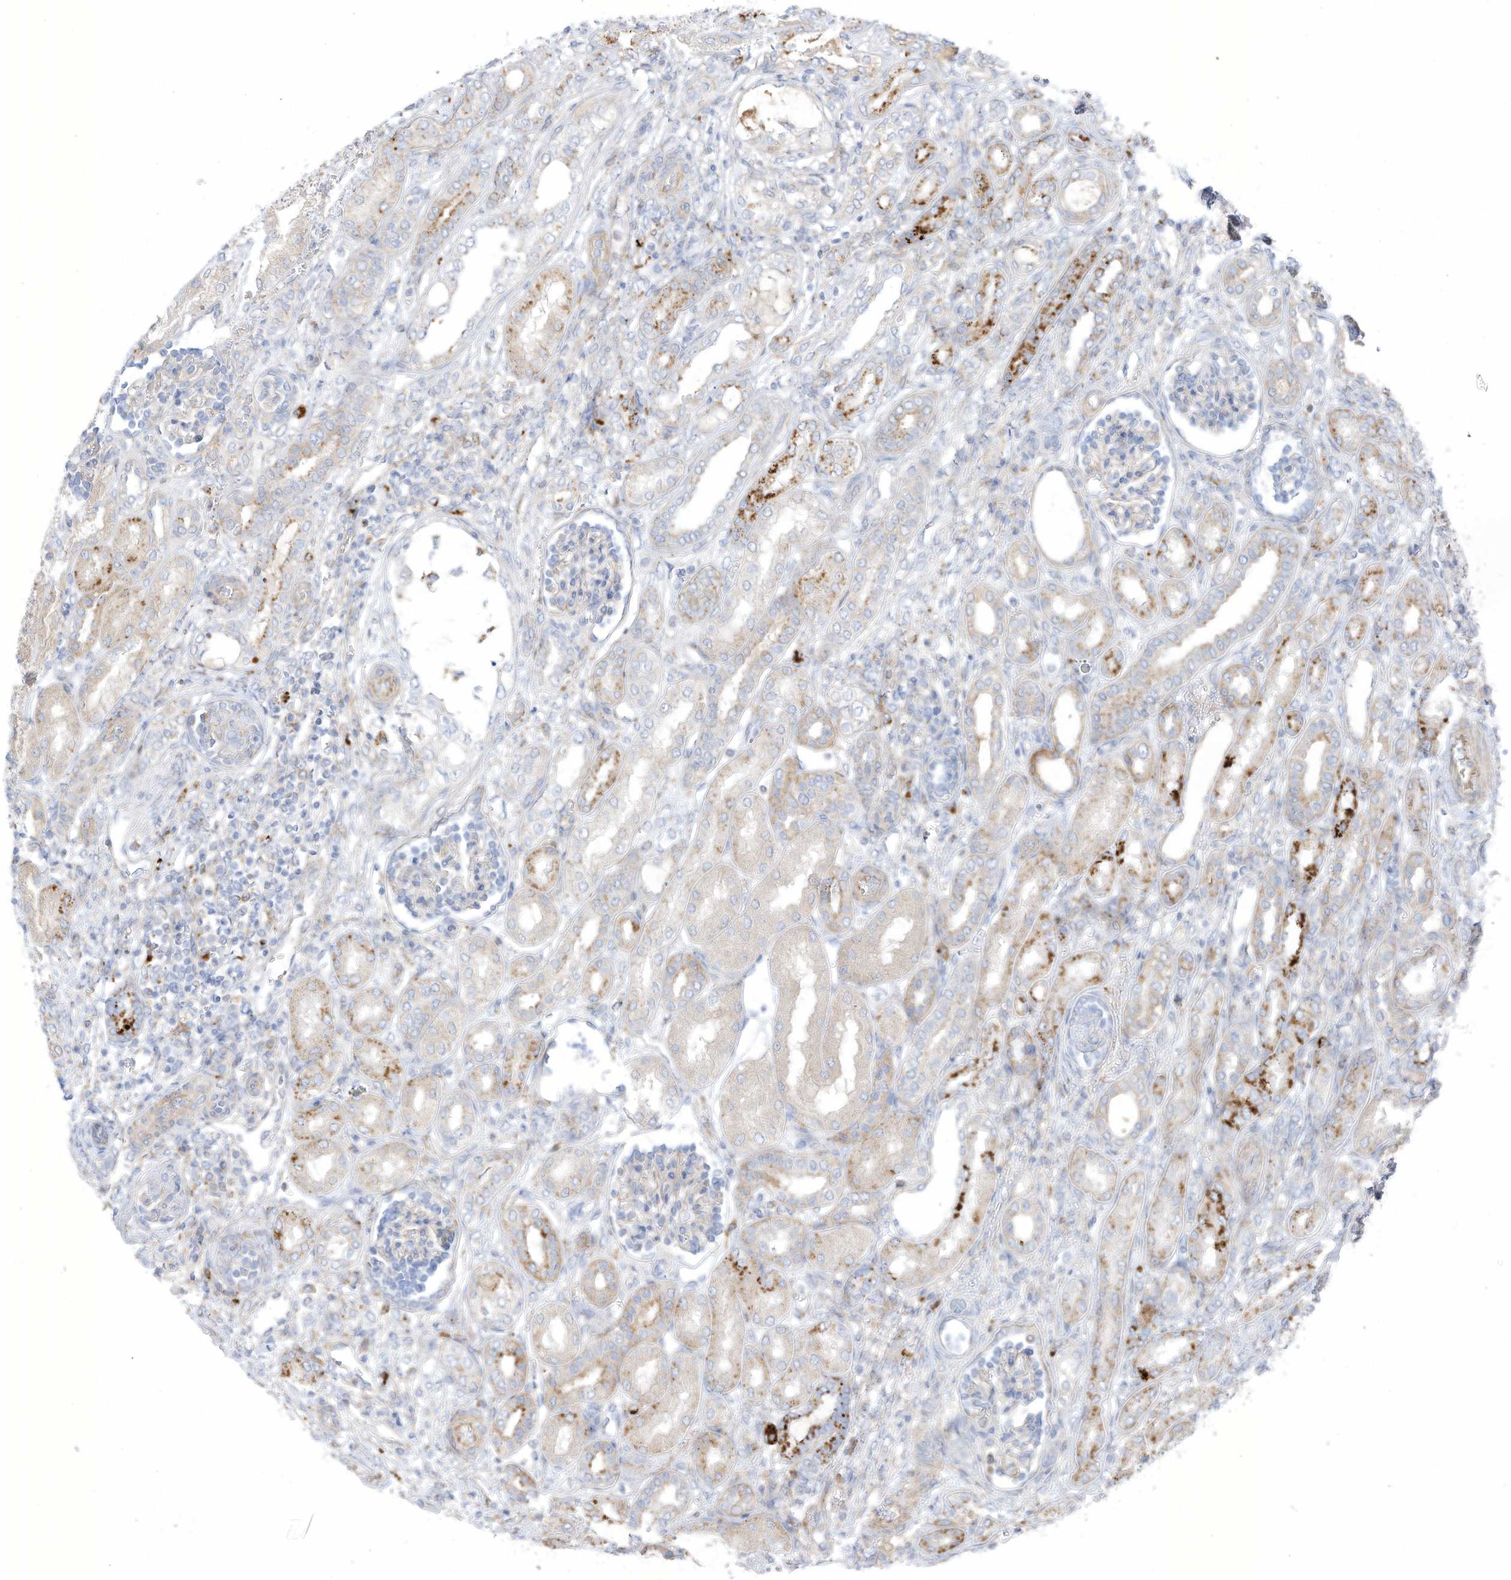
{"staining": {"intensity": "negative", "quantity": "none", "location": "none"}, "tissue": "kidney", "cell_type": "Cells in glomeruli", "image_type": "normal", "snomed": [{"axis": "morphology", "description": "Normal tissue, NOS"}, {"axis": "morphology", "description": "Neoplasm, malignant, NOS"}, {"axis": "topography", "description": "Kidney"}], "caption": "DAB immunohistochemical staining of benign kidney shows no significant positivity in cells in glomeruli. (DAB immunohistochemistry (IHC) visualized using brightfield microscopy, high magnification).", "gene": "TAL2", "patient": {"sex": "female", "age": 1}}